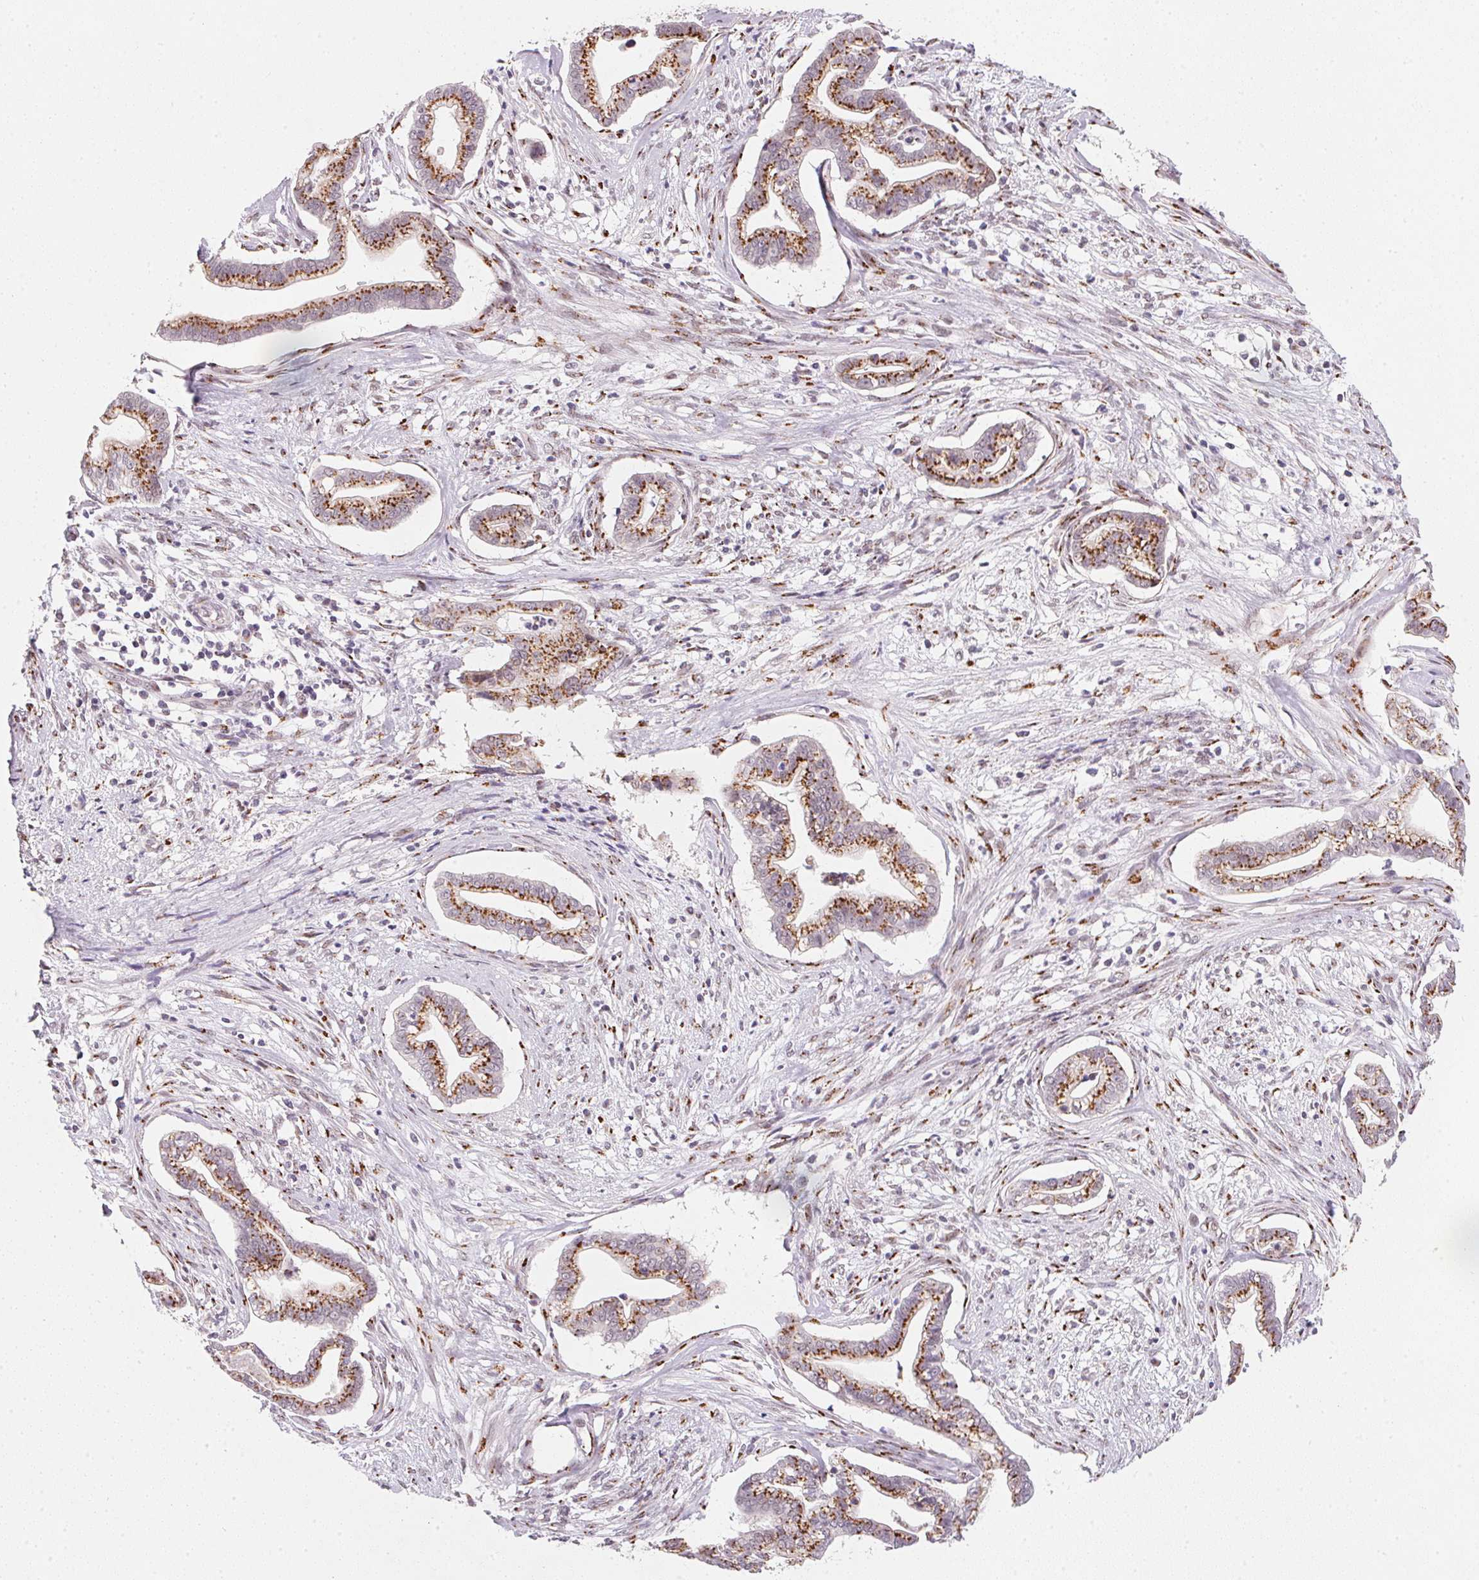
{"staining": {"intensity": "strong", "quantity": ">75%", "location": "cytoplasmic/membranous"}, "tissue": "cervical cancer", "cell_type": "Tumor cells", "image_type": "cancer", "snomed": [{"axis": "morphology", "description": "Adenocarcinoma, NOS"}, {"axis": "topography", "description": "Cervix"}], "caption": "Protein staining of cervical cancer tissue exhibits strong cytoplasmic/membranous expression in about >75% of tumor cells.", "gene": "RAB22A", "patient": {"sex": "female", "age": 62}}